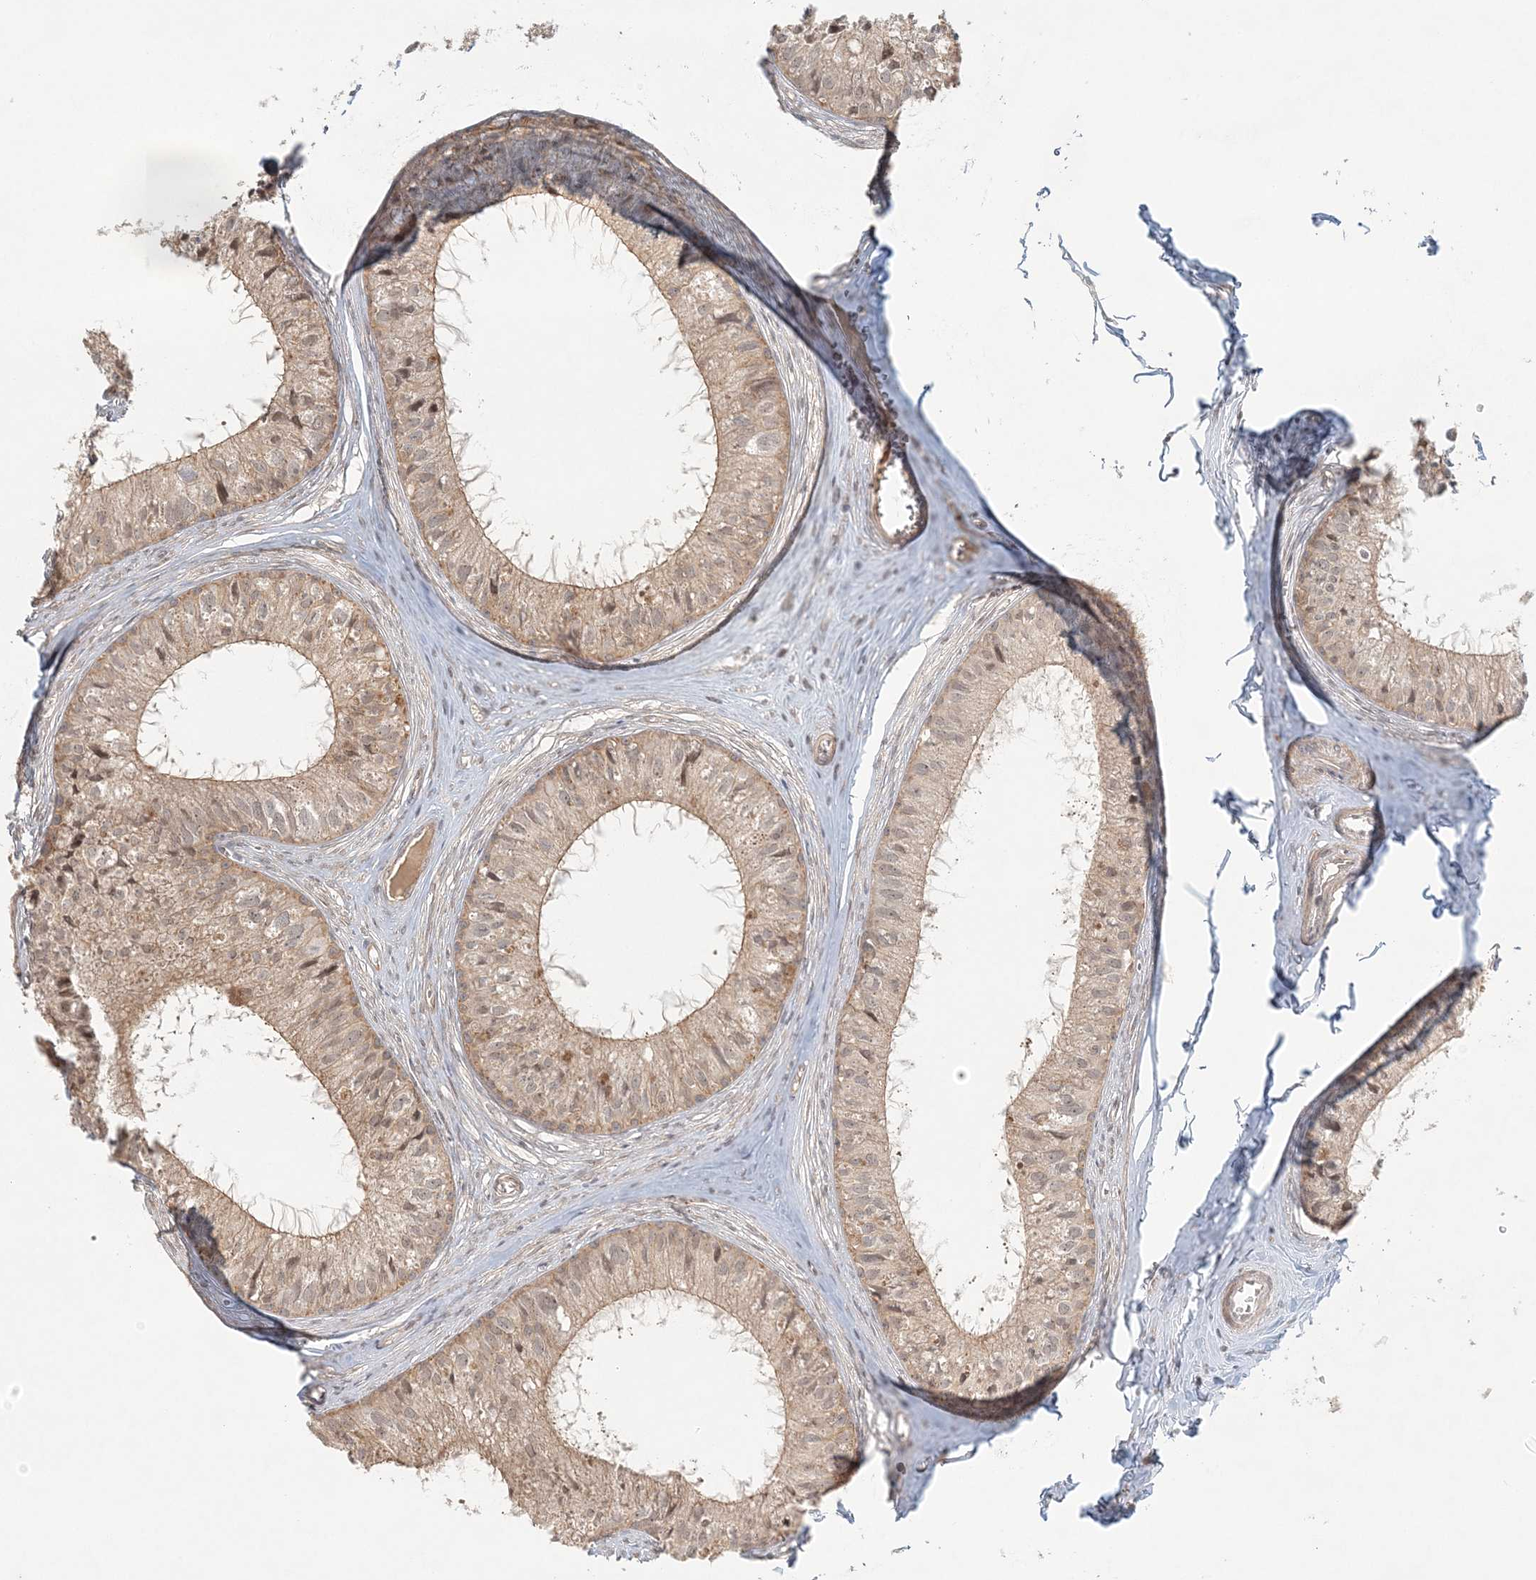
{"staining": {"intensity": "moderate", "quantity": ">75%", "location": "cytoplasmic/membranous"}, "tissue": "epididymis", "cell_type": "Glandular cells", "image_type": "normal", "snomed": [{"axis": "morphology", "description": "Normal tissue, NOS"}, {"axis": "topography", "description": "Epididymis"}], "caption": "Glandular cells demonstrate medium levels of moderate cytoplasmic/membranous staining in approximately >75% of cells in benign human epididymis.", "gene": "KIAA0232", "patient": {"sex": "male", "age": 36}}